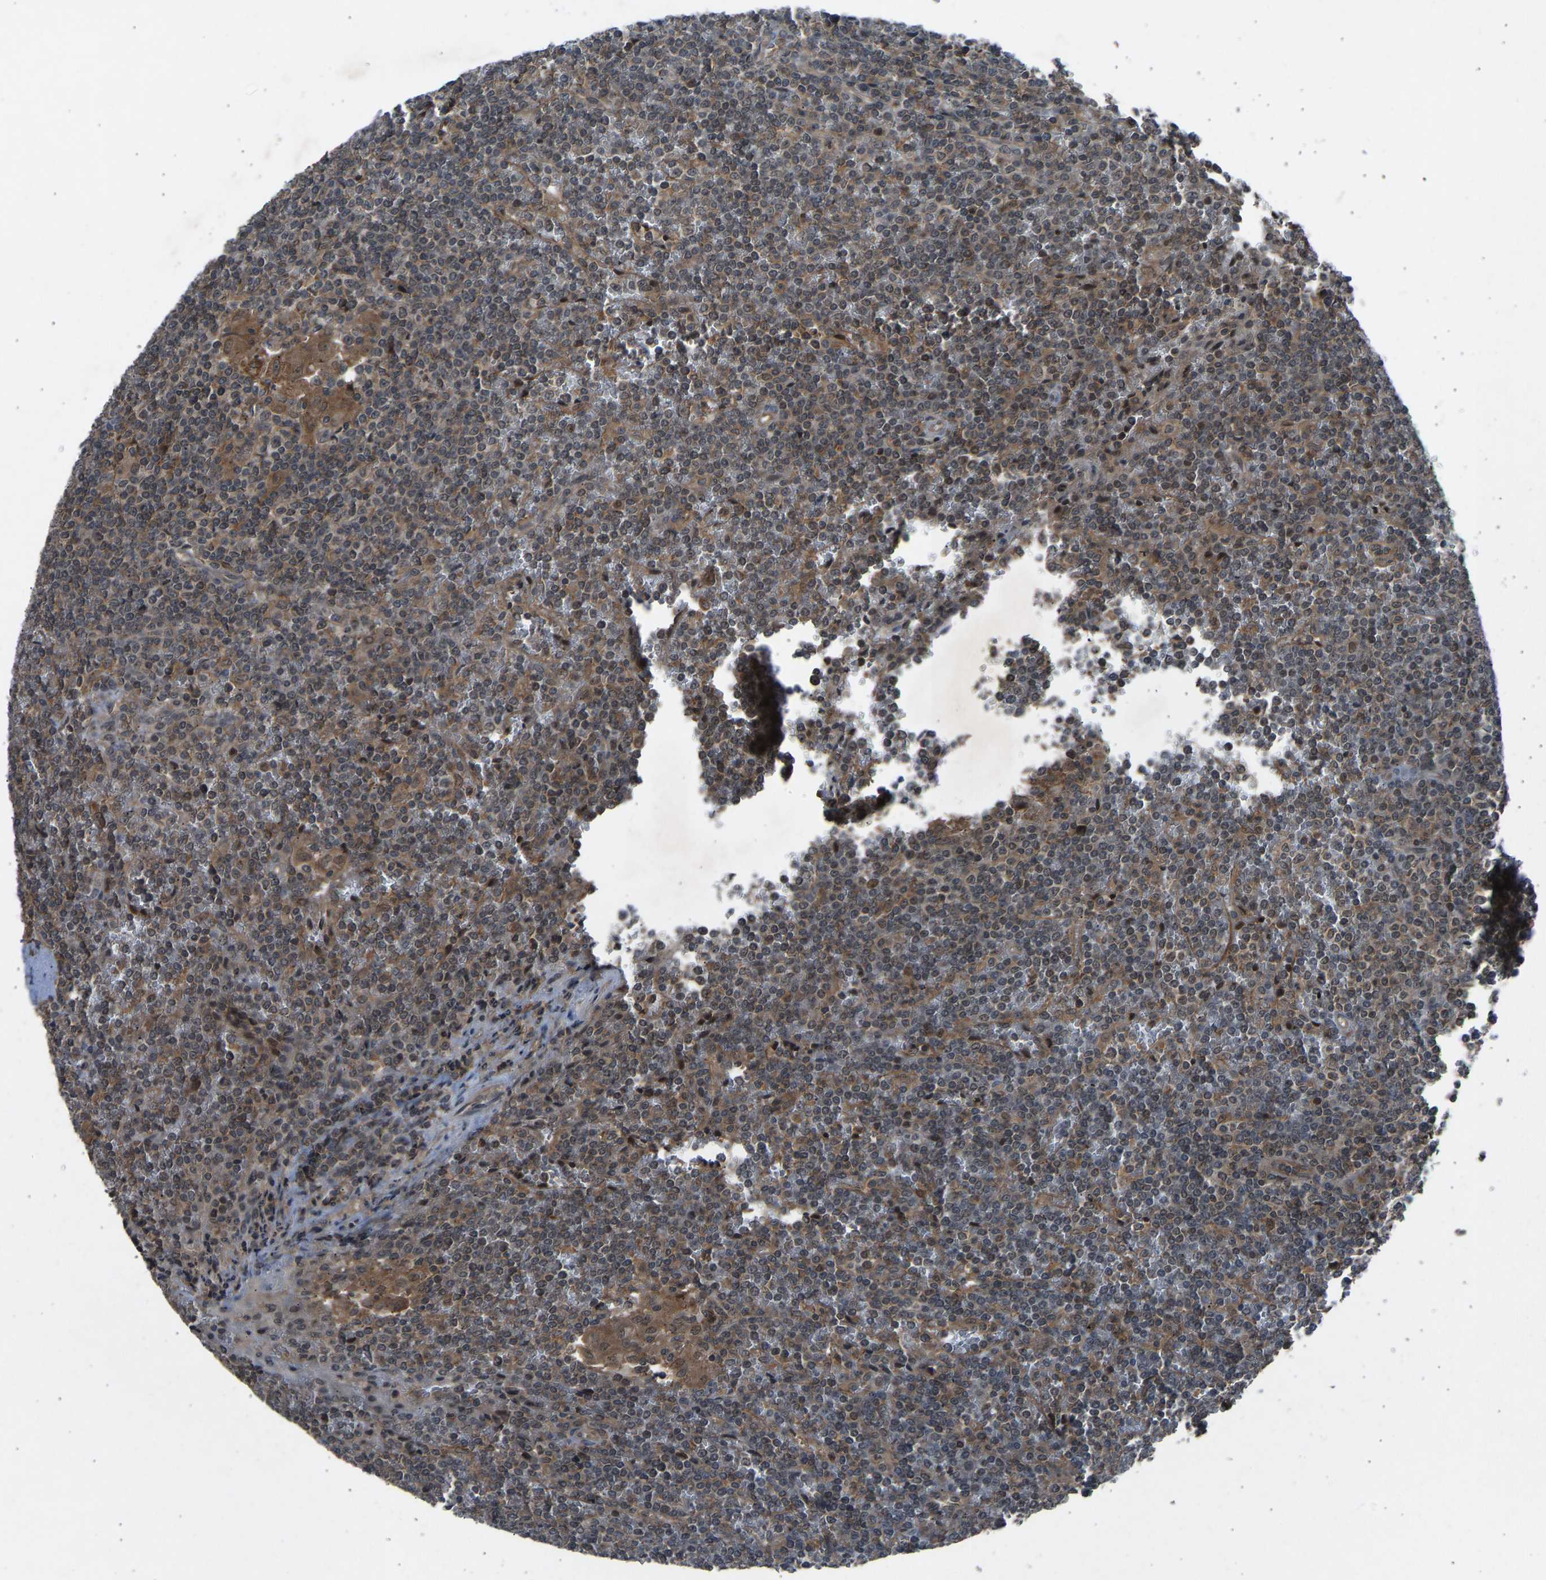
{"staining": {"intensity": "moderate", "quantity": "25%-75%", "location": "cytoplasmic/membranous"}, "tissue": "lymphoma", "cell_type": "Tumor cells", "image_type": "cancer", "snomed": [{"axis": "morphology", "description": "Malignant lymphoma, non-Hodgkin's type, Low grade"}, {"axis": "topography", "description": "Spleen"}], "caption": "Immunohistochemistry (DAB) staining of malignant lymphoma, non-Hodgkin's type (low-grade) shows moderate cytoplasmic/membranous protein staining in about 25%-75% of tumor cells.", "gene": "SLC43A1", "patient": {"sex": "female", "age": 19}}